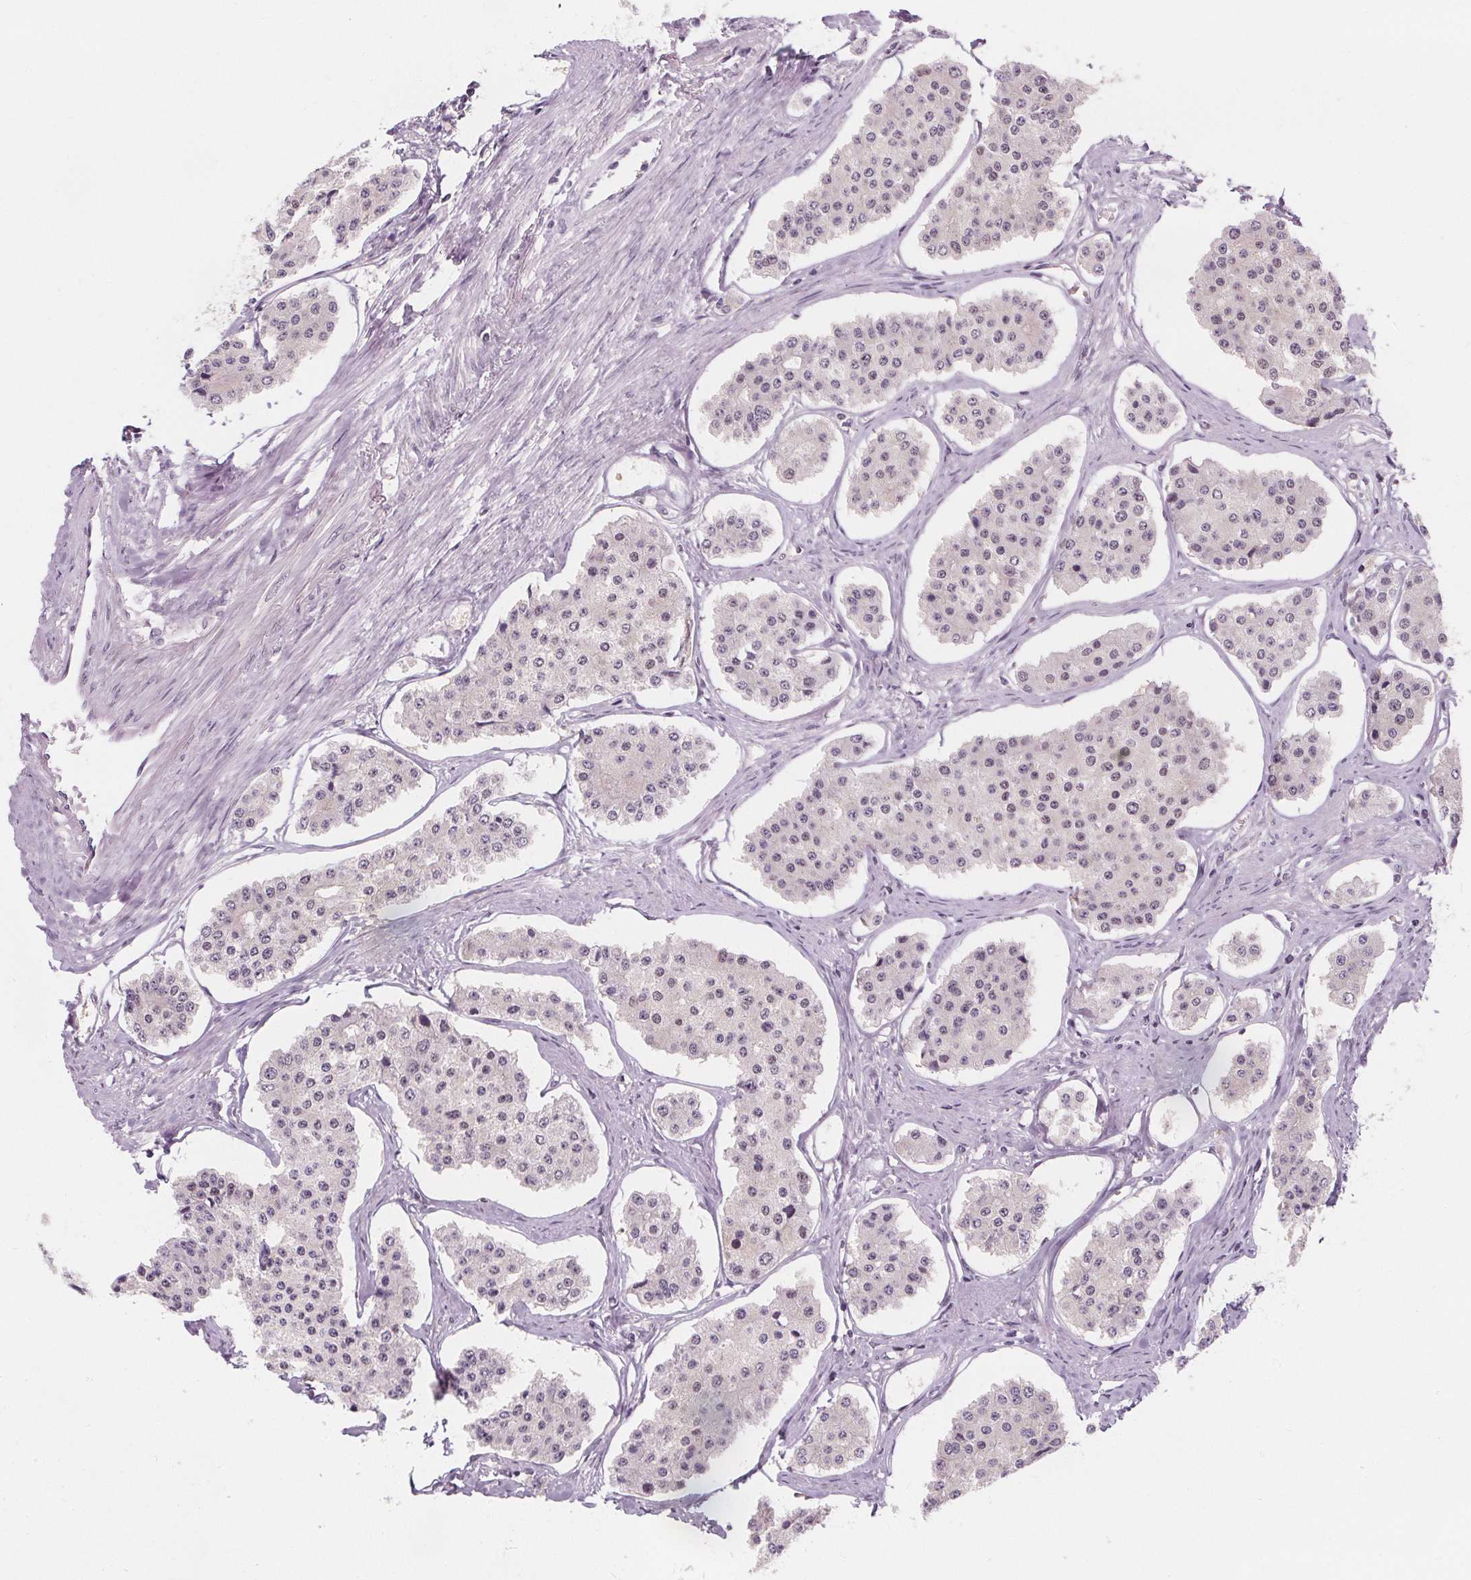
{"staining": {"intensity": "negative", "quantity": "none", "location": "none"}, "tissue": "carcinoid", "cell_type": "Tumor cells", "image_type": "cancer", "snomed": [{"axis": "morphology", "description": "Carcinoid, malignant, NOS"}, {"axis": "topography", "description": "Small intestine"}], "caption": "Human carcinoid stained for a protein using immunohistochemistry demonstrates no positivity in tumor cells.", "gene": "UGP2", "patient": {"sex": "female", "age": 65}}